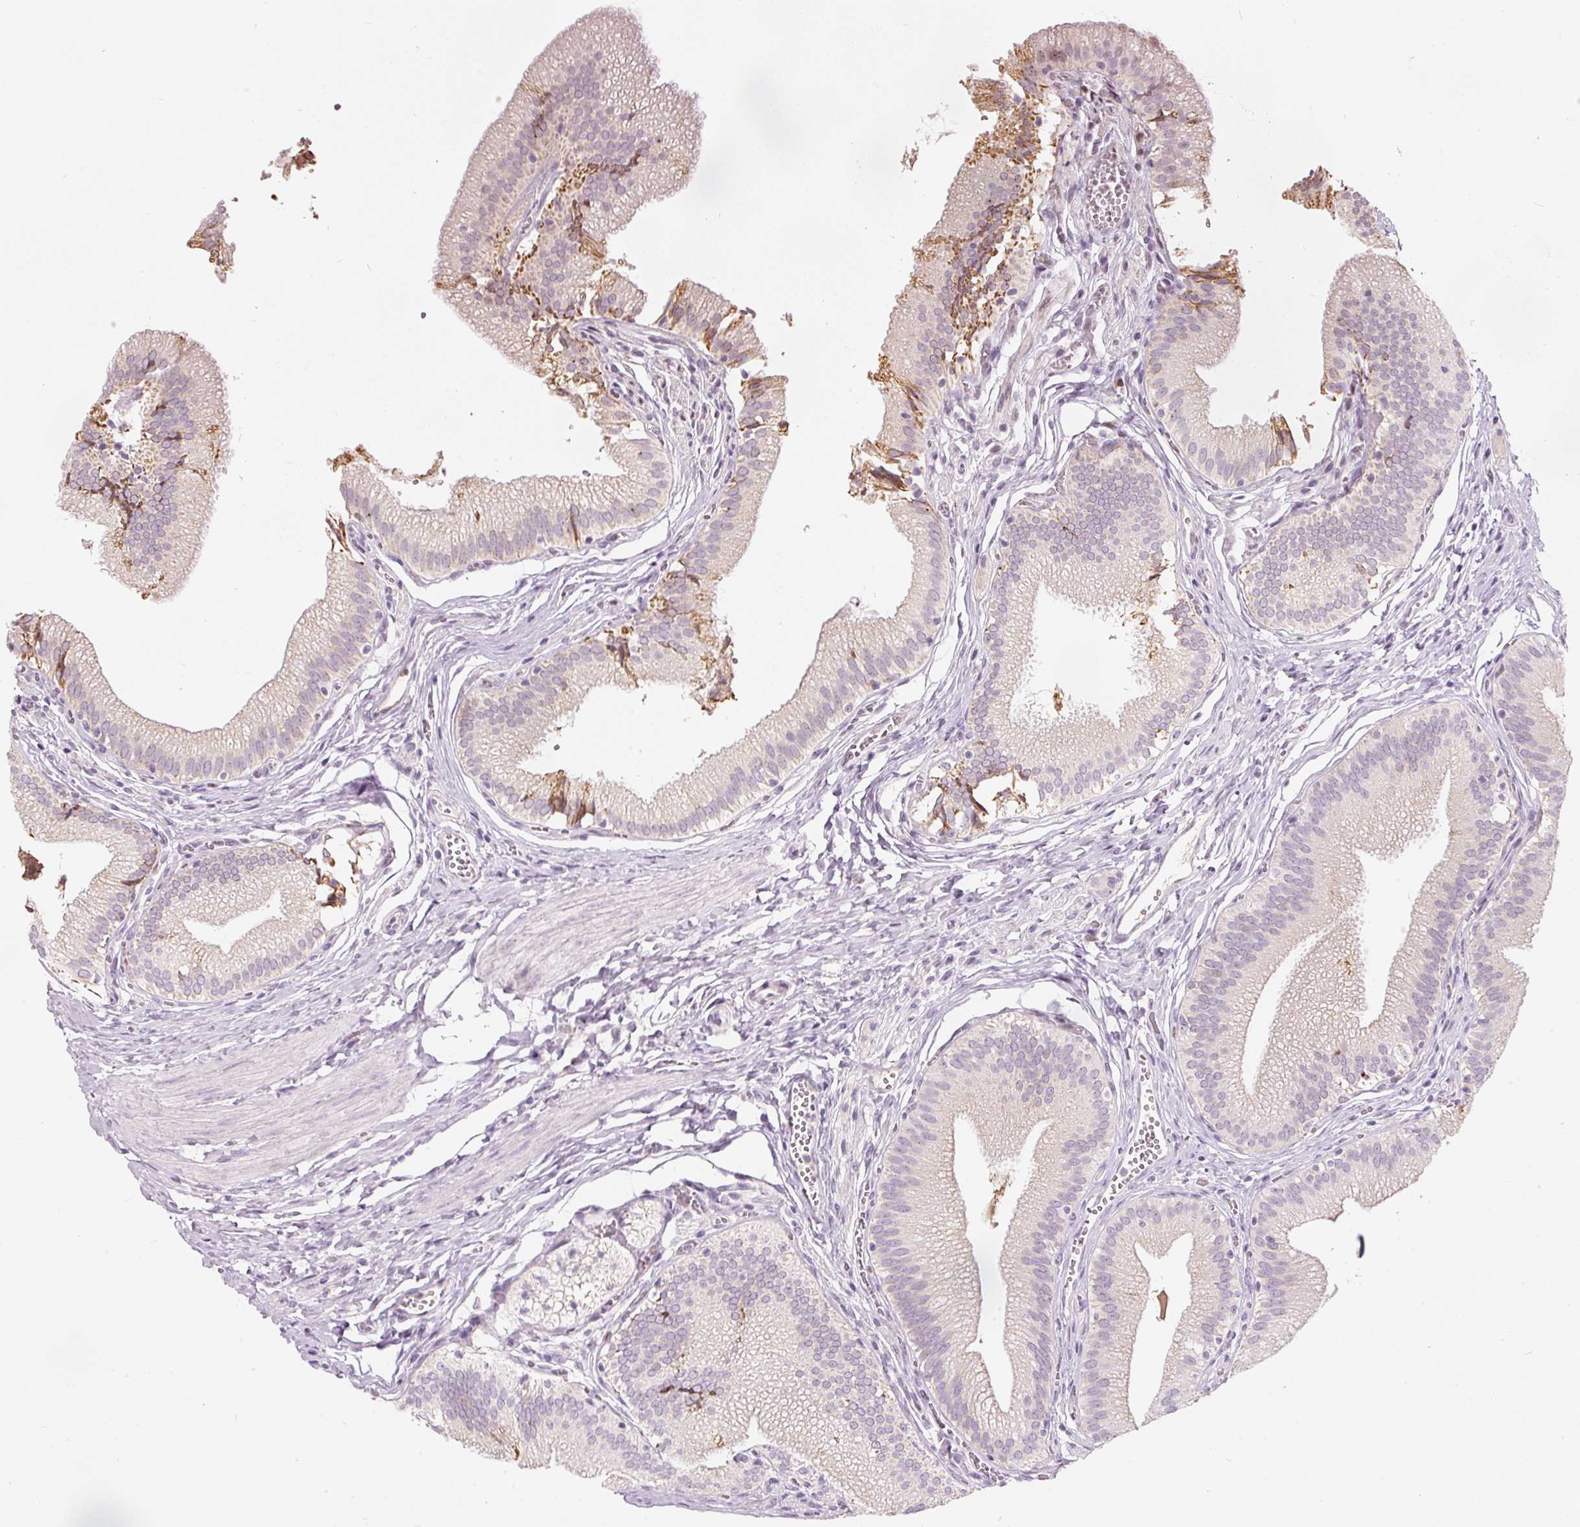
{"staining": {"intensity": "moderate", "quantity": "<25%", "location": "cytoplasmic/membranous"}, "tissue": "gallbladder", "cell_type": "Glandular cells", "image_type": "normal", "snomed": [{"axis": "morphology", "description": "Normal tissue, NOS"}, {"axis": "topography", "description": "Gallbladder"}, {"axis": "topography", "description": "Peripheral nerve tissue"}], "caption": "The micrograph demonstrates a brown stain indicating the presence of a protein in the cytoplasmic/membranous of glandular cells in gallbladder. Nuclei are stained in blue.", "gene": "RNF39", "patient": {"sex": "male", "age": 17}}